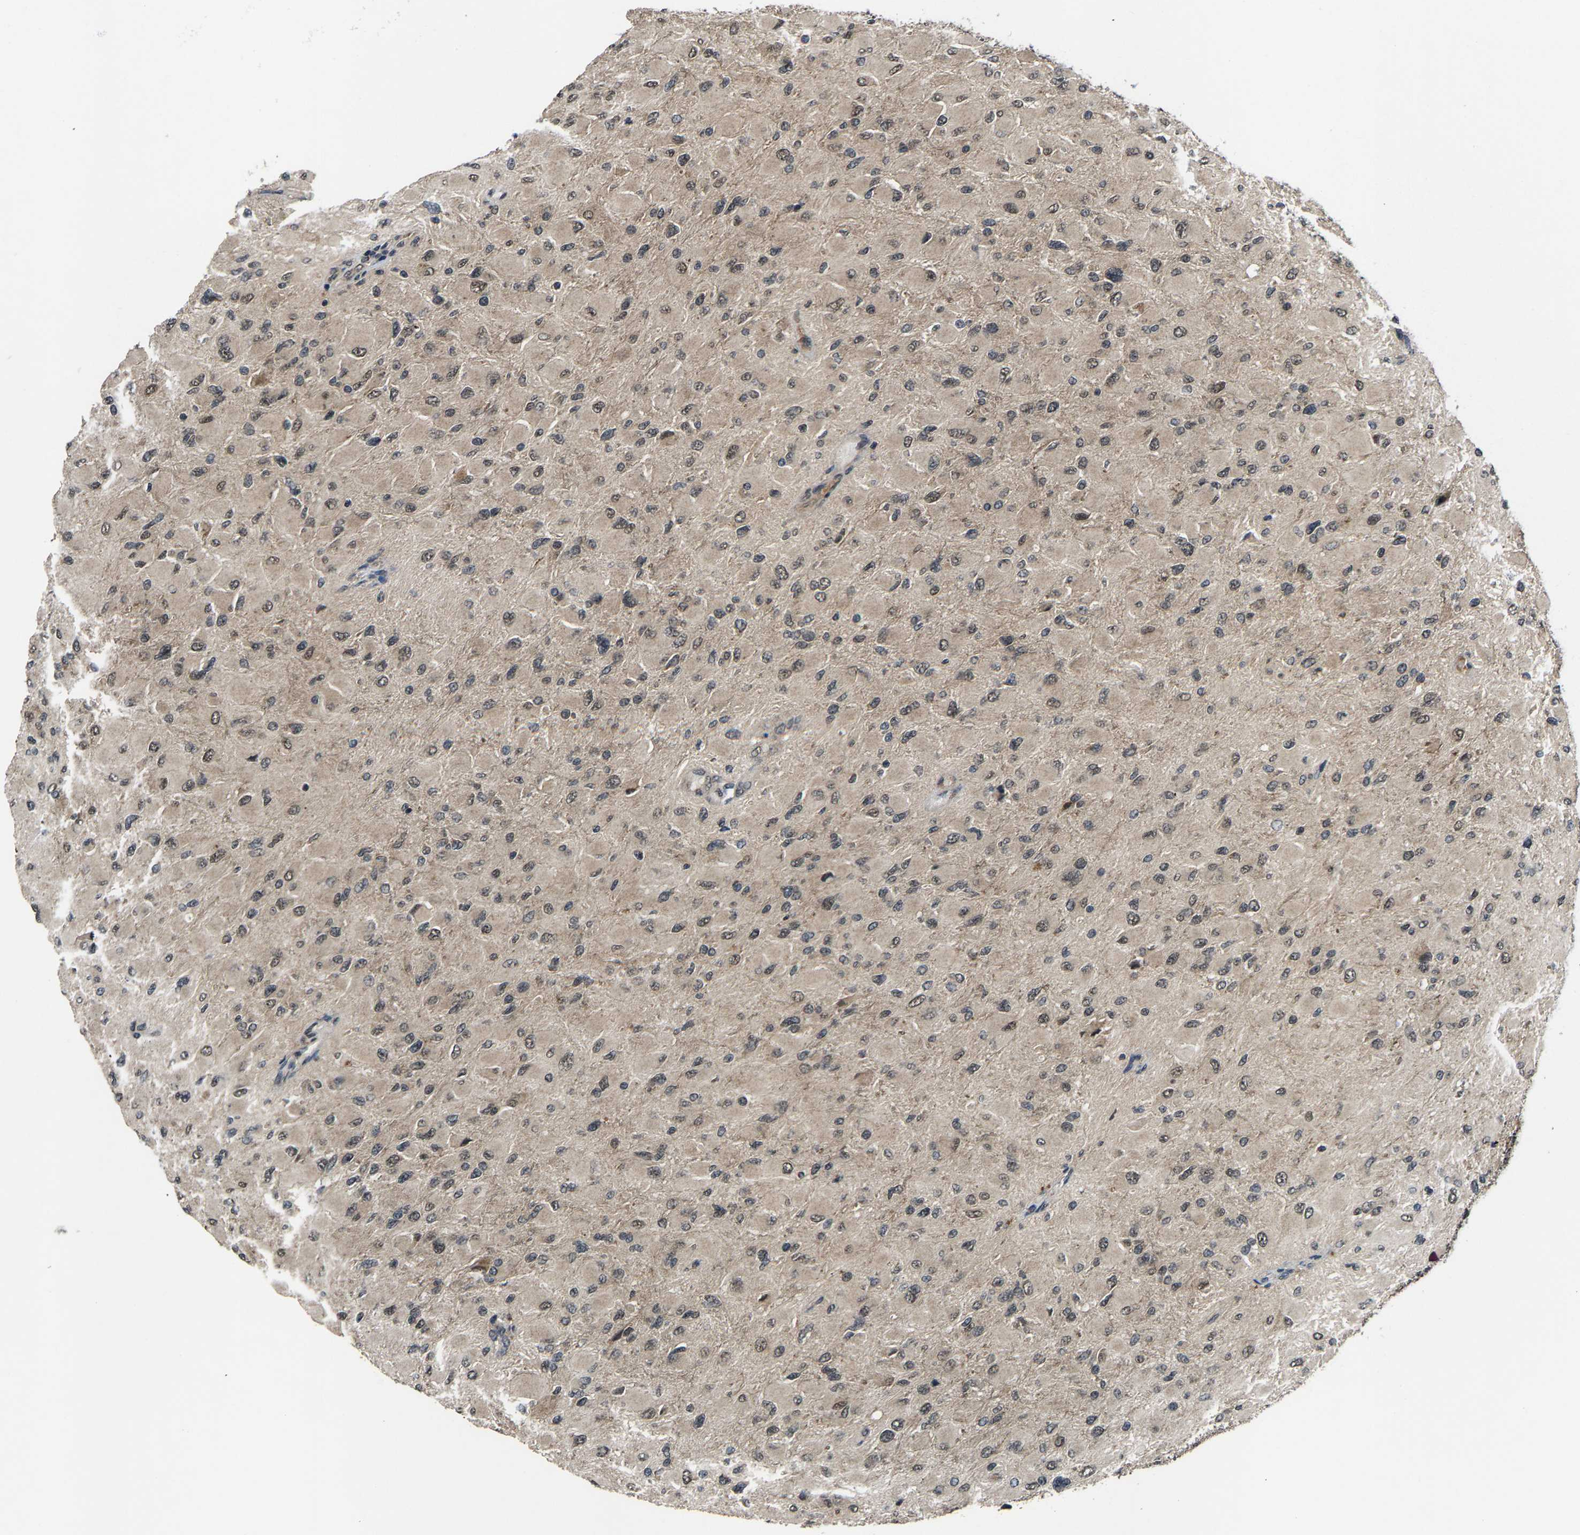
{"staining": {"intensity": "weak", "quantity": "25%-75%", "location": "nuclear"}, "tissue": "glioma", "cell_type": "Tumor cells", "image_type": "cancer", "snomed": [{"axis": "morphology", "description": "Glioma, malignant, High grade"}, {"axis": "topography", "description": "Cerebral cortex"}], "caption": "Protein staining of high-grade glioma (malignant) tissue reveals weak nuclear expression in approximately 25%-75% of tumor cells.", "gene": "HUWE1", "patient": {"sex": "female", "age": 36}}